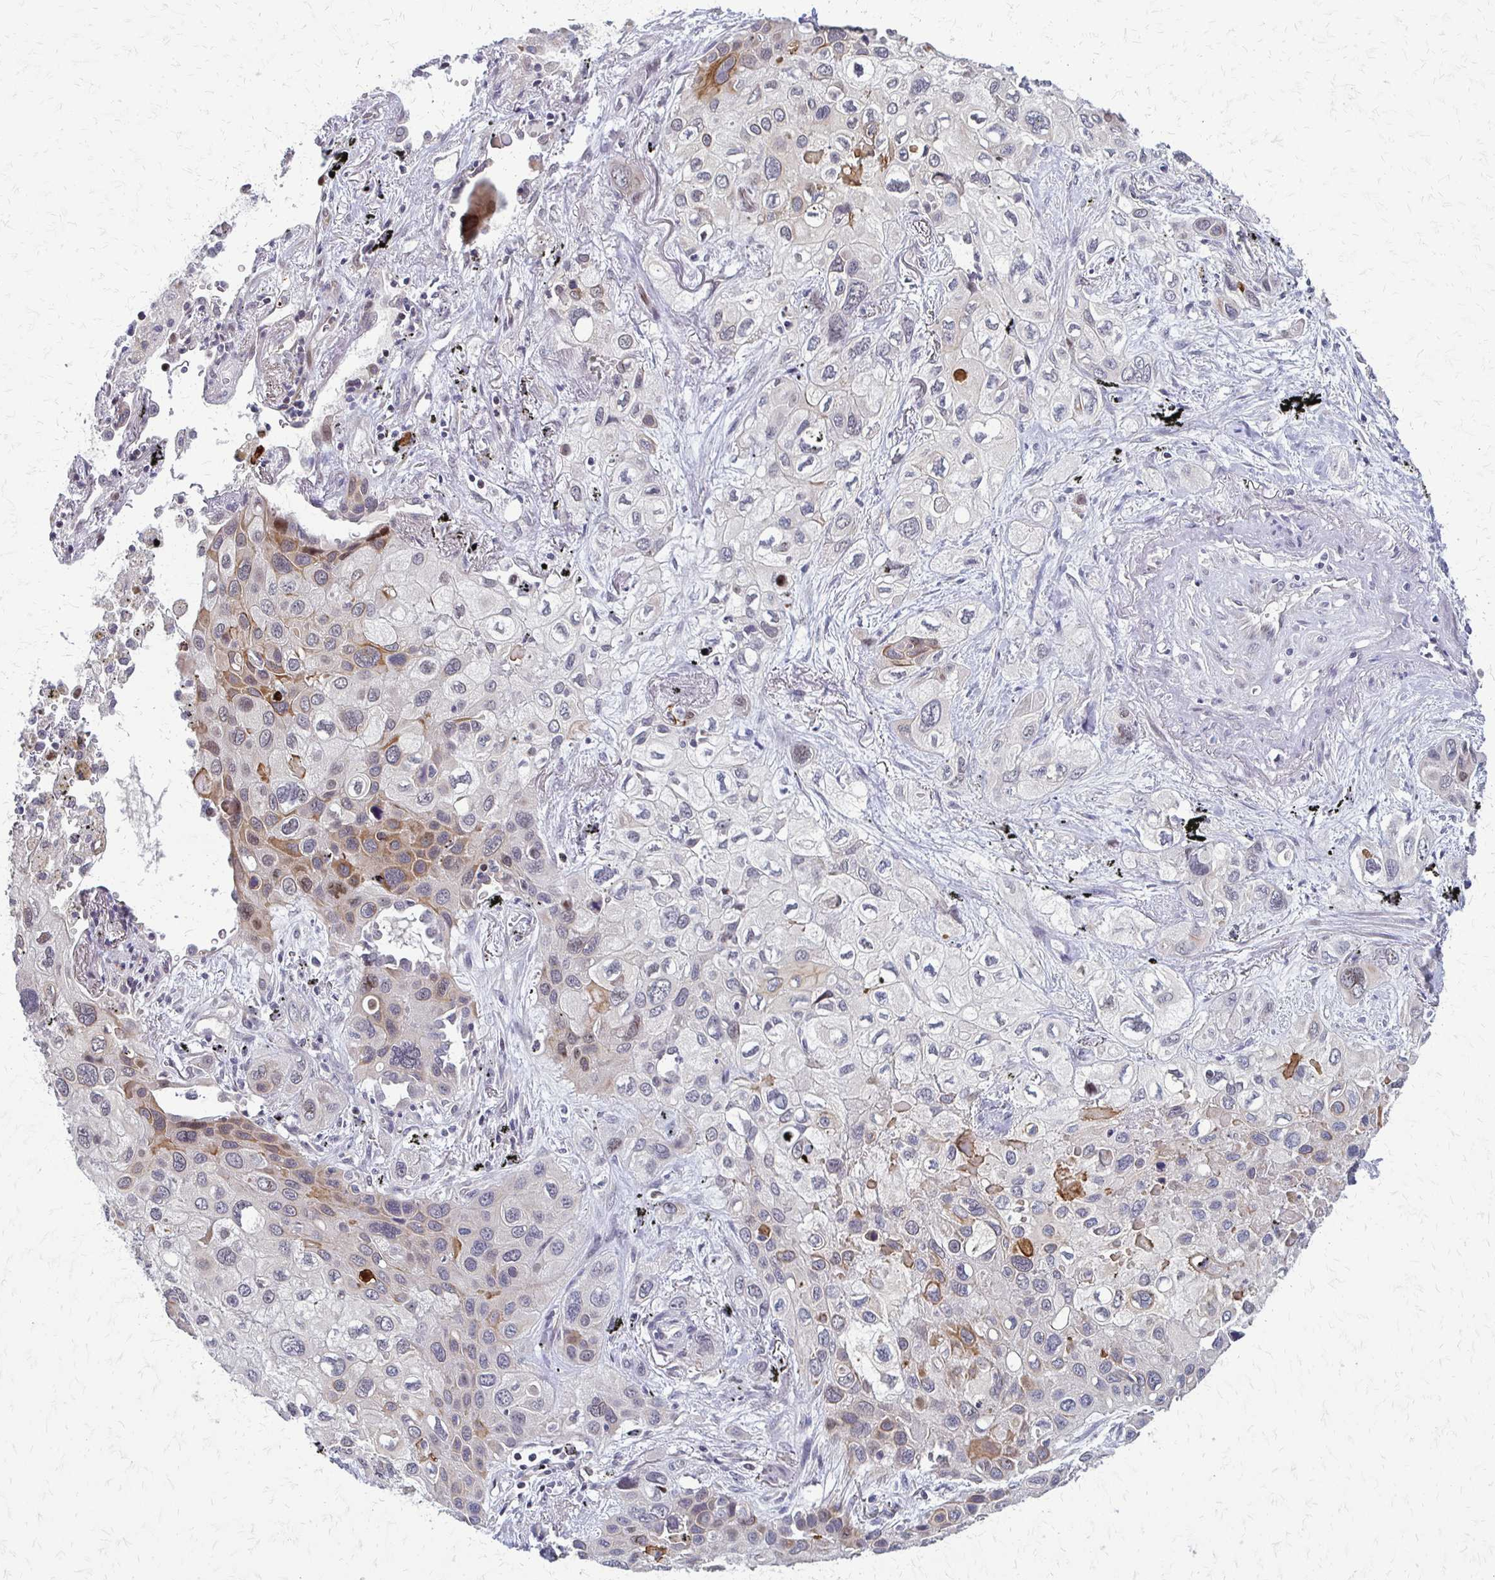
{"staining": {"intensity": "moderate", "quantity": "<25%", "location": "cytoplasmic/membranous"}, "tissue": "lung cancer", "cell_type": "Tumor cells", "image_type": "cancer", "snomed": [{"axis": "morphology", "description": "Squamous cell carcinoma, NOS"}, {"axis": "morphology", "description": "Squamous cell carcinoma, metastatic, NOS"}, {"axis": "topography", "description": "Lung"}], "caption": "DAB immunohistochemical staining of lung cancer shows moderate cytoplasmic/membranous protein expression in about <25% of tumor cells.", "gene": "TRIR", "patient": {"sex": "male", "age": 59}}